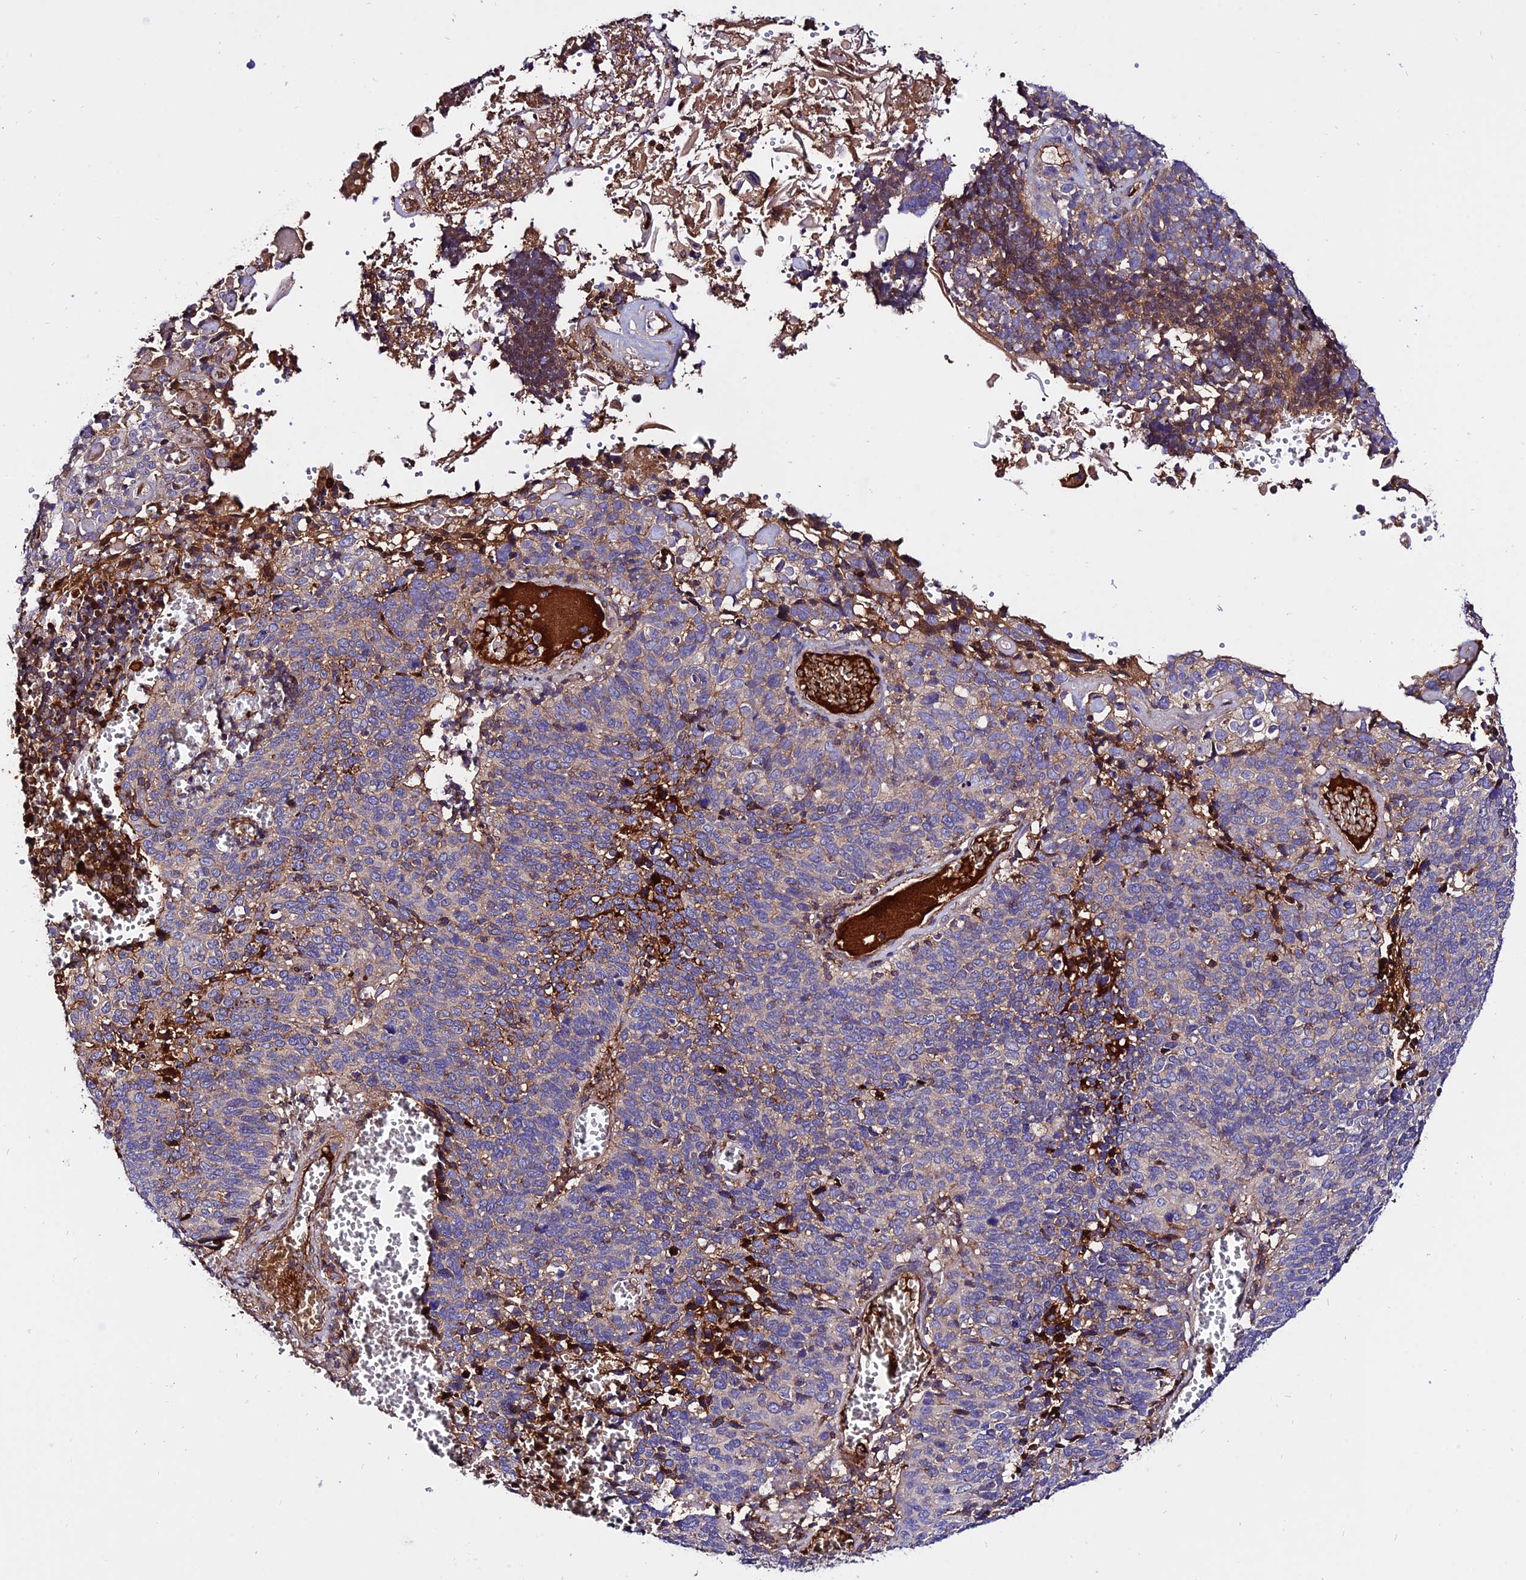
{"staining": {"intensity": "weak", "quantity": "25%-75%", "location": "cytoplasmic/membranous"}, "tissue": "cervical cancer", "cell_type": "Tumor cells", "image_type": "cancer", "snomed": [{"axis": "morphology", "description": "Squamous cell carcinoma, NOS"}, {"axis": "topography", "description": "Cervix"}], "caption": "Protein staining of cervical cancer tissue reveals weak cytoplasmic/membranous staining in about 25%-75% of tumor cells.", "gene": "PYM1", "patient": {"sex": "female", "age": 39}}